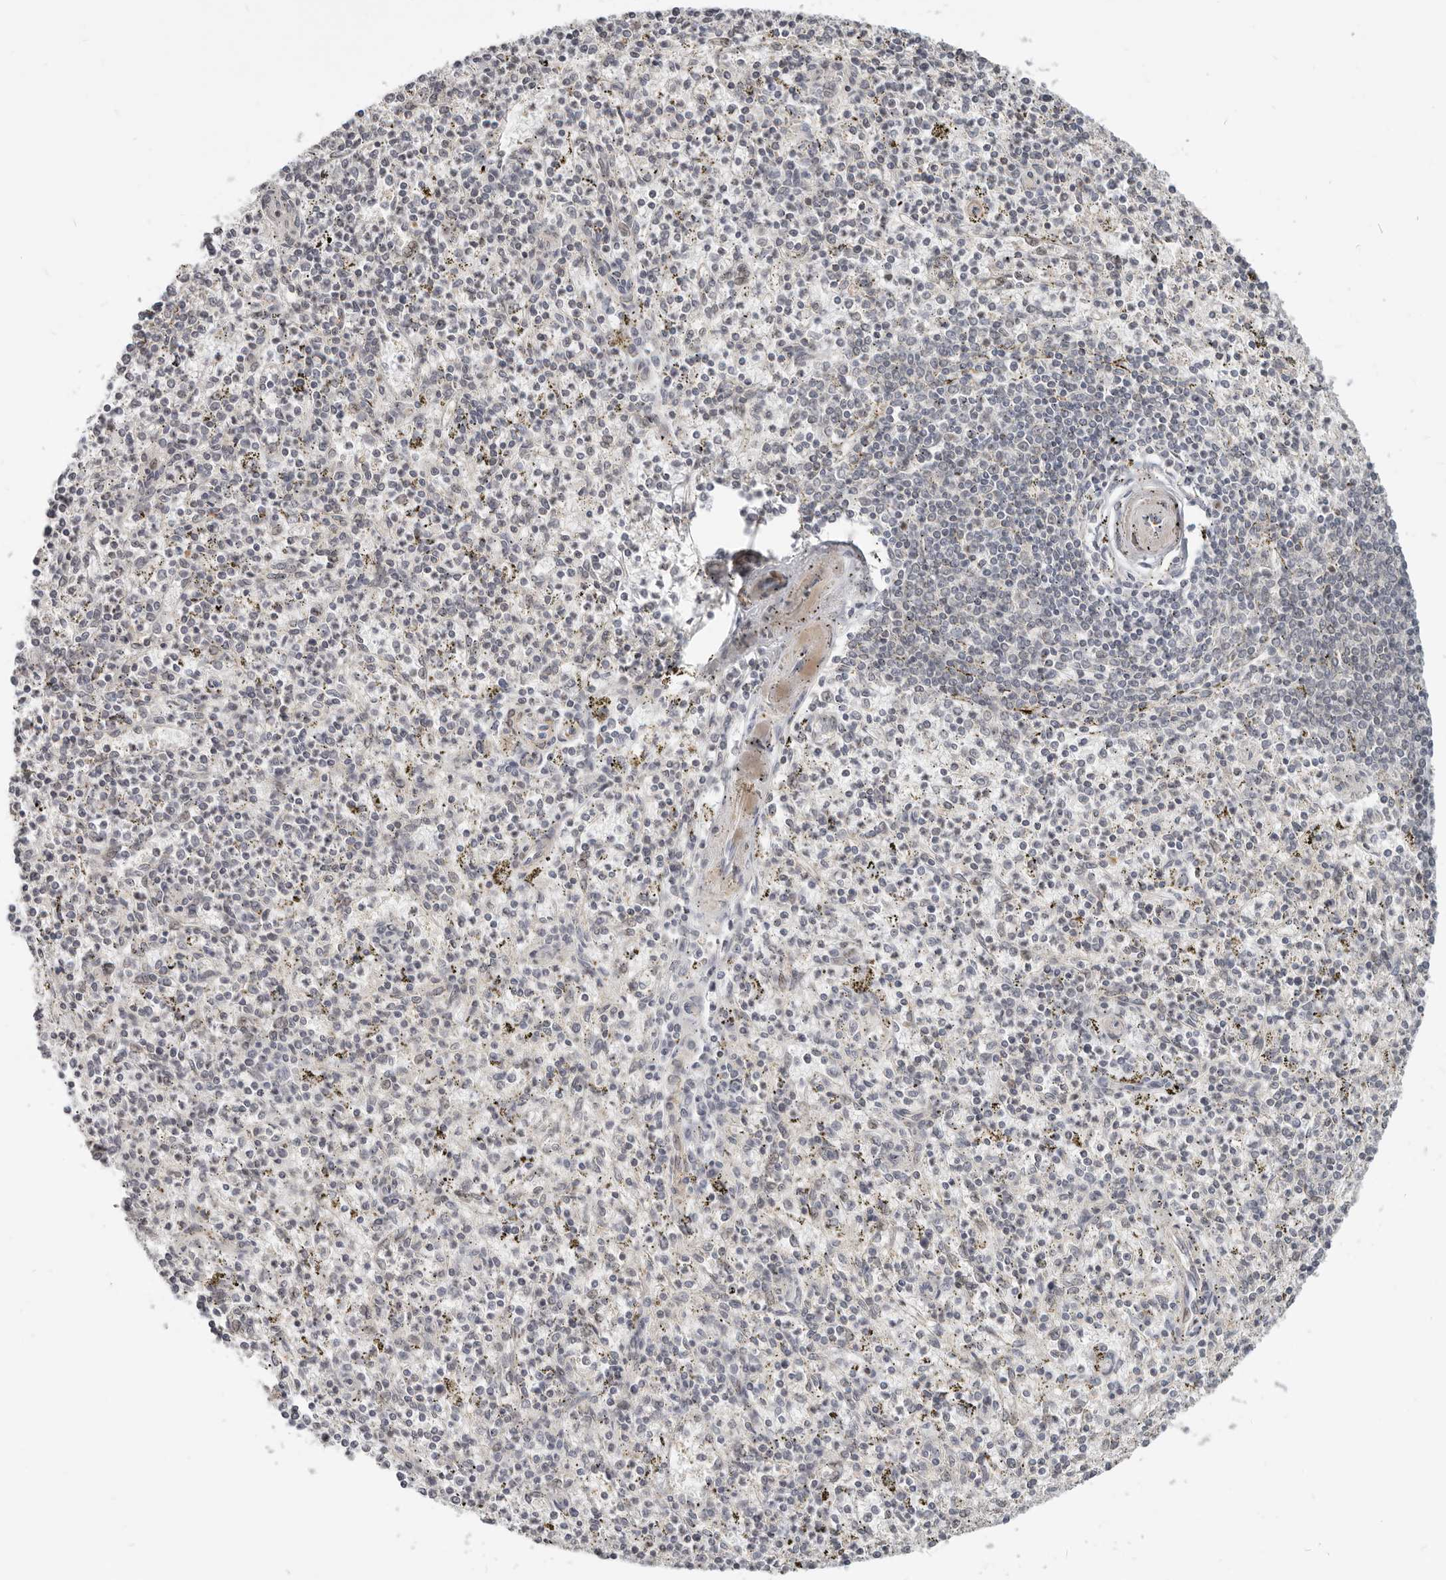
{"staining": {"intensity": "negative", "quantity": "none", "location": "none"}, "tissue": "spleen", "cell_type": "Cells in red pulp", "image_type": "normal", "snomed": [{"axis": "morphology", "description": "Normal tissue, NOS"}, {"axis": "topography", "description": "Spleen"}], "caption": "Immunohistochemistry of normal spleen displays no expression in cells in red pulp.", "gene": "NUP153", "patient": {"sex": "male", "age": 72}}